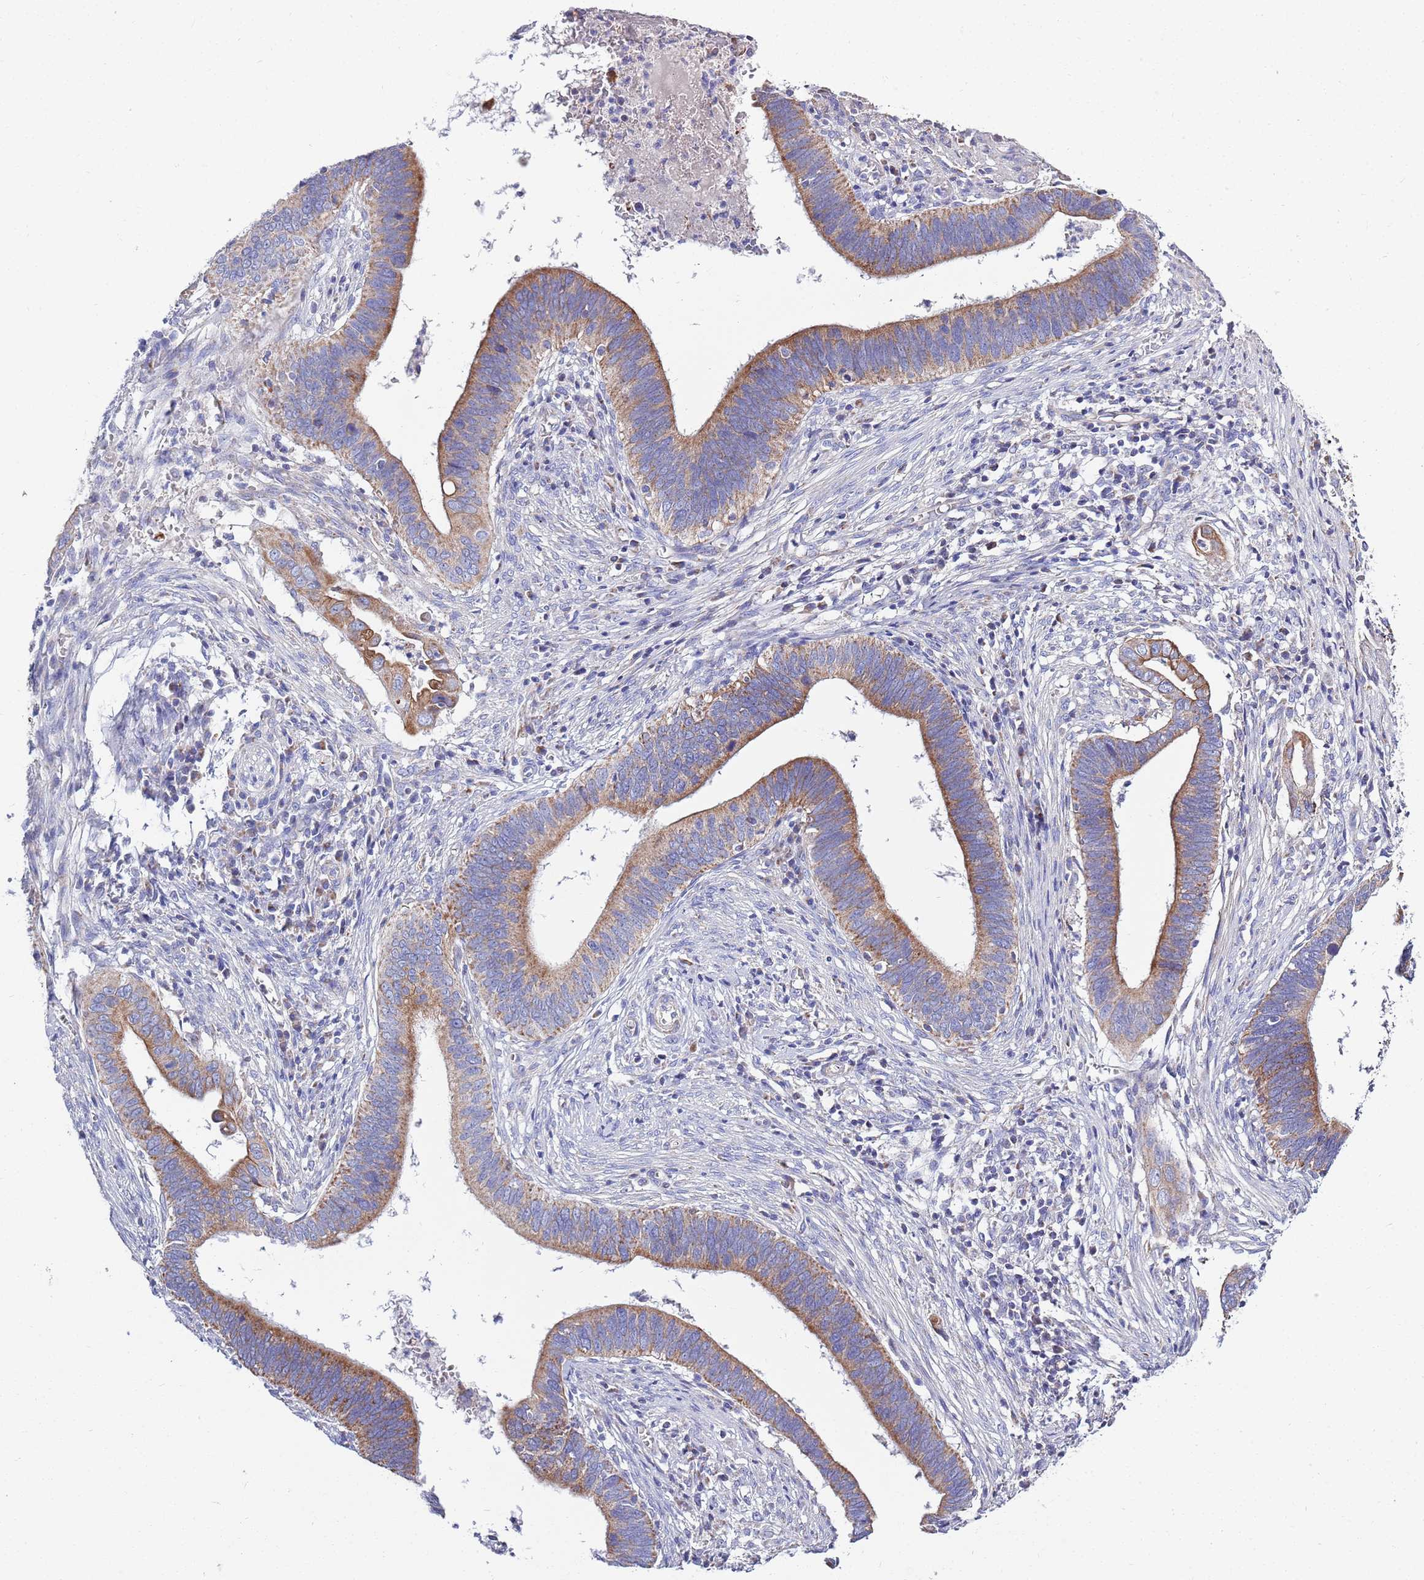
{"staining": {"intensity": "moderate", "quantity": ">75%", "location": "cytoplasmic/membranous"}, "tissue": "cervical cancer", "cell_type": "Tumor cells", "image_type": "cancer", "snomed": [{"axis": "morphology", "description": "Adenocarcinoma, NOS"}, {"axis": "topography", "description": "Cervix"}], "caption": "A medium amount of moderate cytoplasmic/membranous staining is seen in approximately >75% of tumor cells in adenocarcinoma (cervical) tissue.", "gene": "EMC8", "patient": {"sex": "female", "age": 42}}